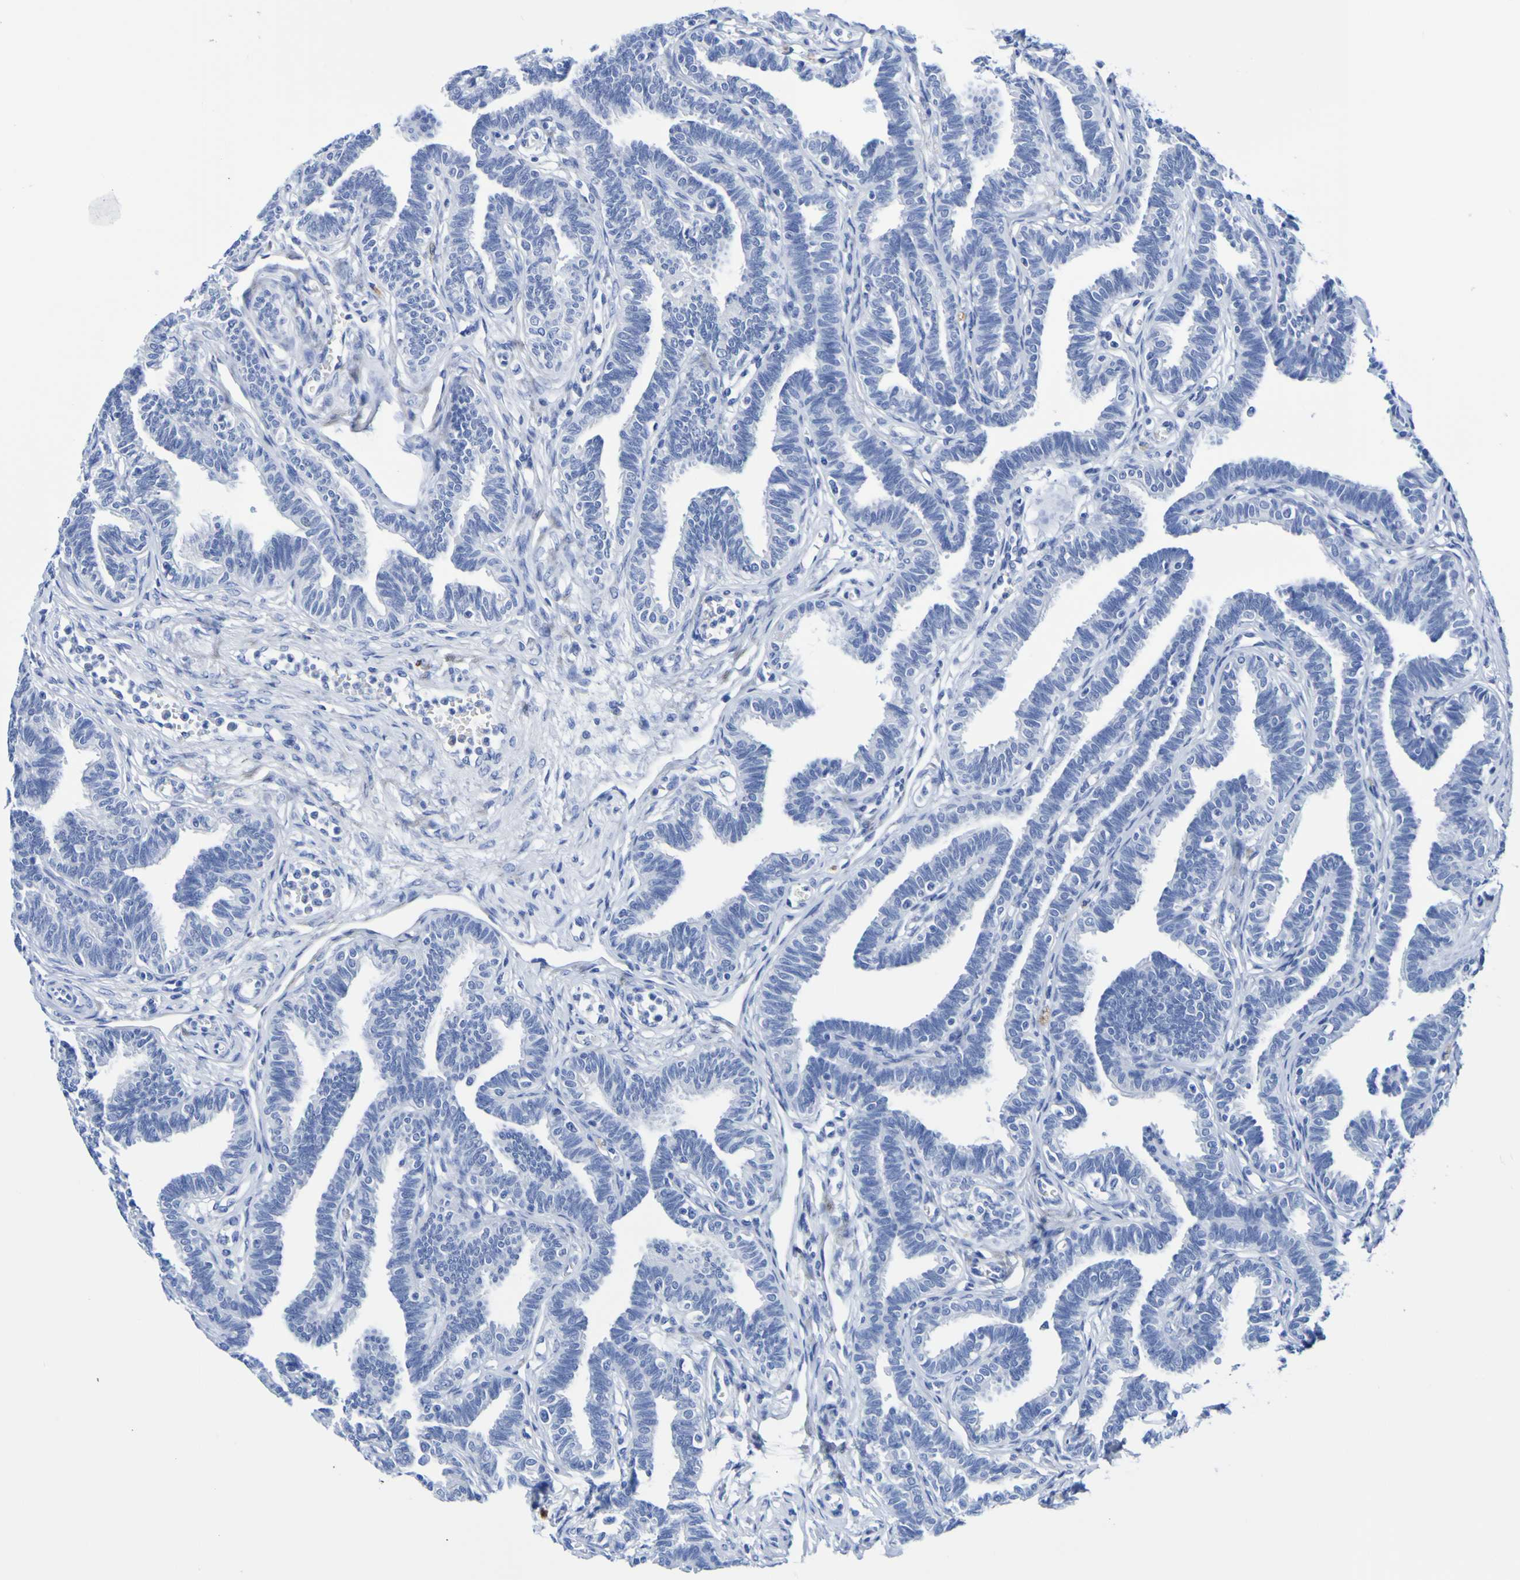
{"staining": {"intensity": "negative", "quantity": "none", "location": "none"}, "tissue": "fallopian tube", "cell_type": "Glandular cells", "image_type": "normal", "snomed": [{"axis": "morphology", "description": "Normal tissue, NOS"}, {"axis": "topography", "description": "Fallopian tube"}, {"axis": "topography", "description": "Ovary"}], "caption": "The immunohistochemistry image has no significant staining in glandular cells of fallopian tube.", "gene": "DPEP1", "patient": {"sex": "female", "age": 23}}